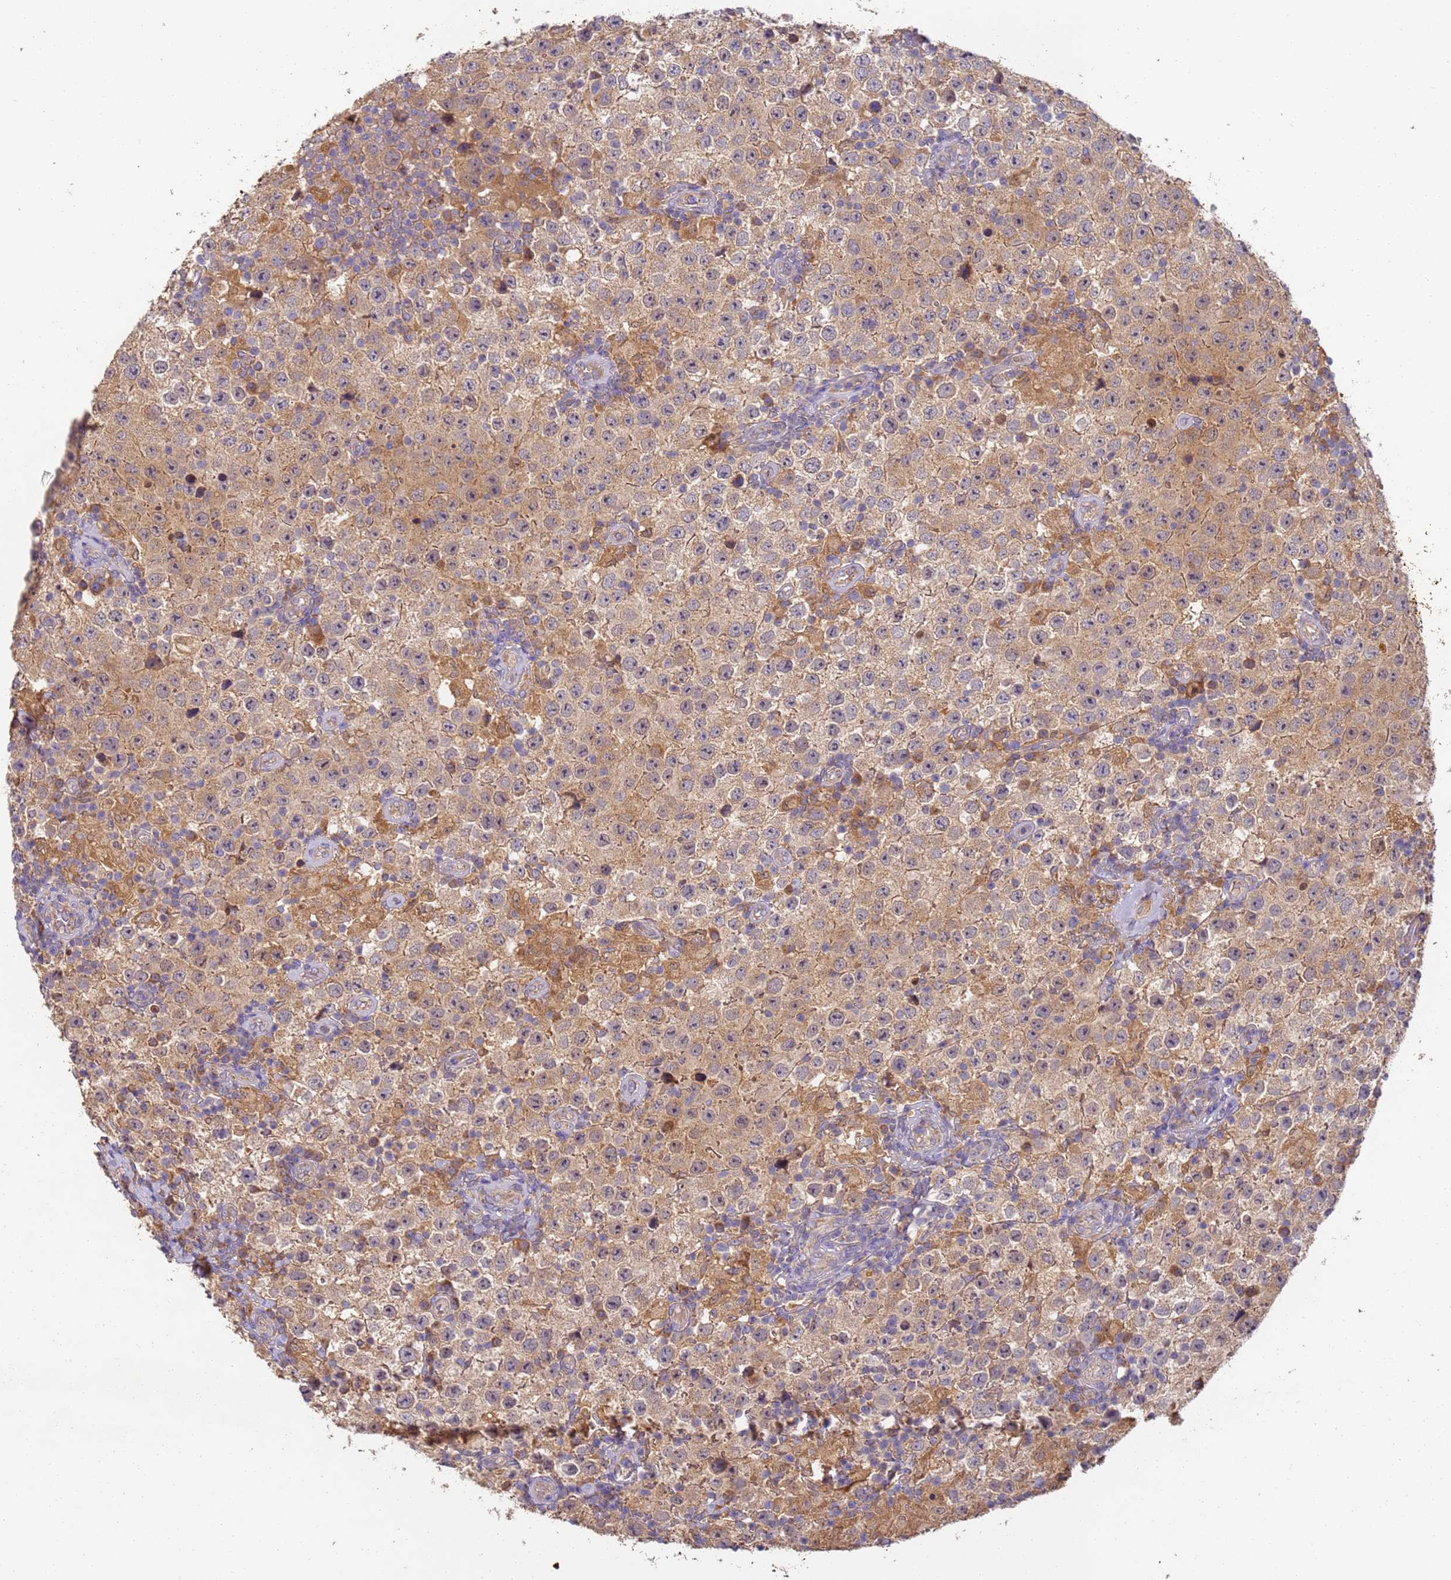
{"staining": {"intensity": "moderate", "quantity": ">75%", "location": "cytoplasmic/membranous,nuclear"}, "tissue": "testis cancer", "cell_type": "Tumor cells", "image_type": "cancer", "snomed": [{"axis": "morphology", "description": "Normal tissue, NOS"}, {"axis": "morphology", "description": "Urothelial carcinoma, High grade"}, {"axis": "morphology", "description": "Seminoma, NOS"}, {"axis": "morphology", "description": "Carcinoma, Embryonal, NOS"}, {"axis": "topography", "description": "Urinary bladder"}, {"axis": "topography", "description": "Testis"}], "caption": "There is medium levels of moderate cytoplasmic/membranous and nuclear staining in tumor cells of seminoma (testis), as demonstrated by immunohistochemical staining (brown color).", "gene": "TIGAR", "patient": {"sex": "male", "age": 41}}